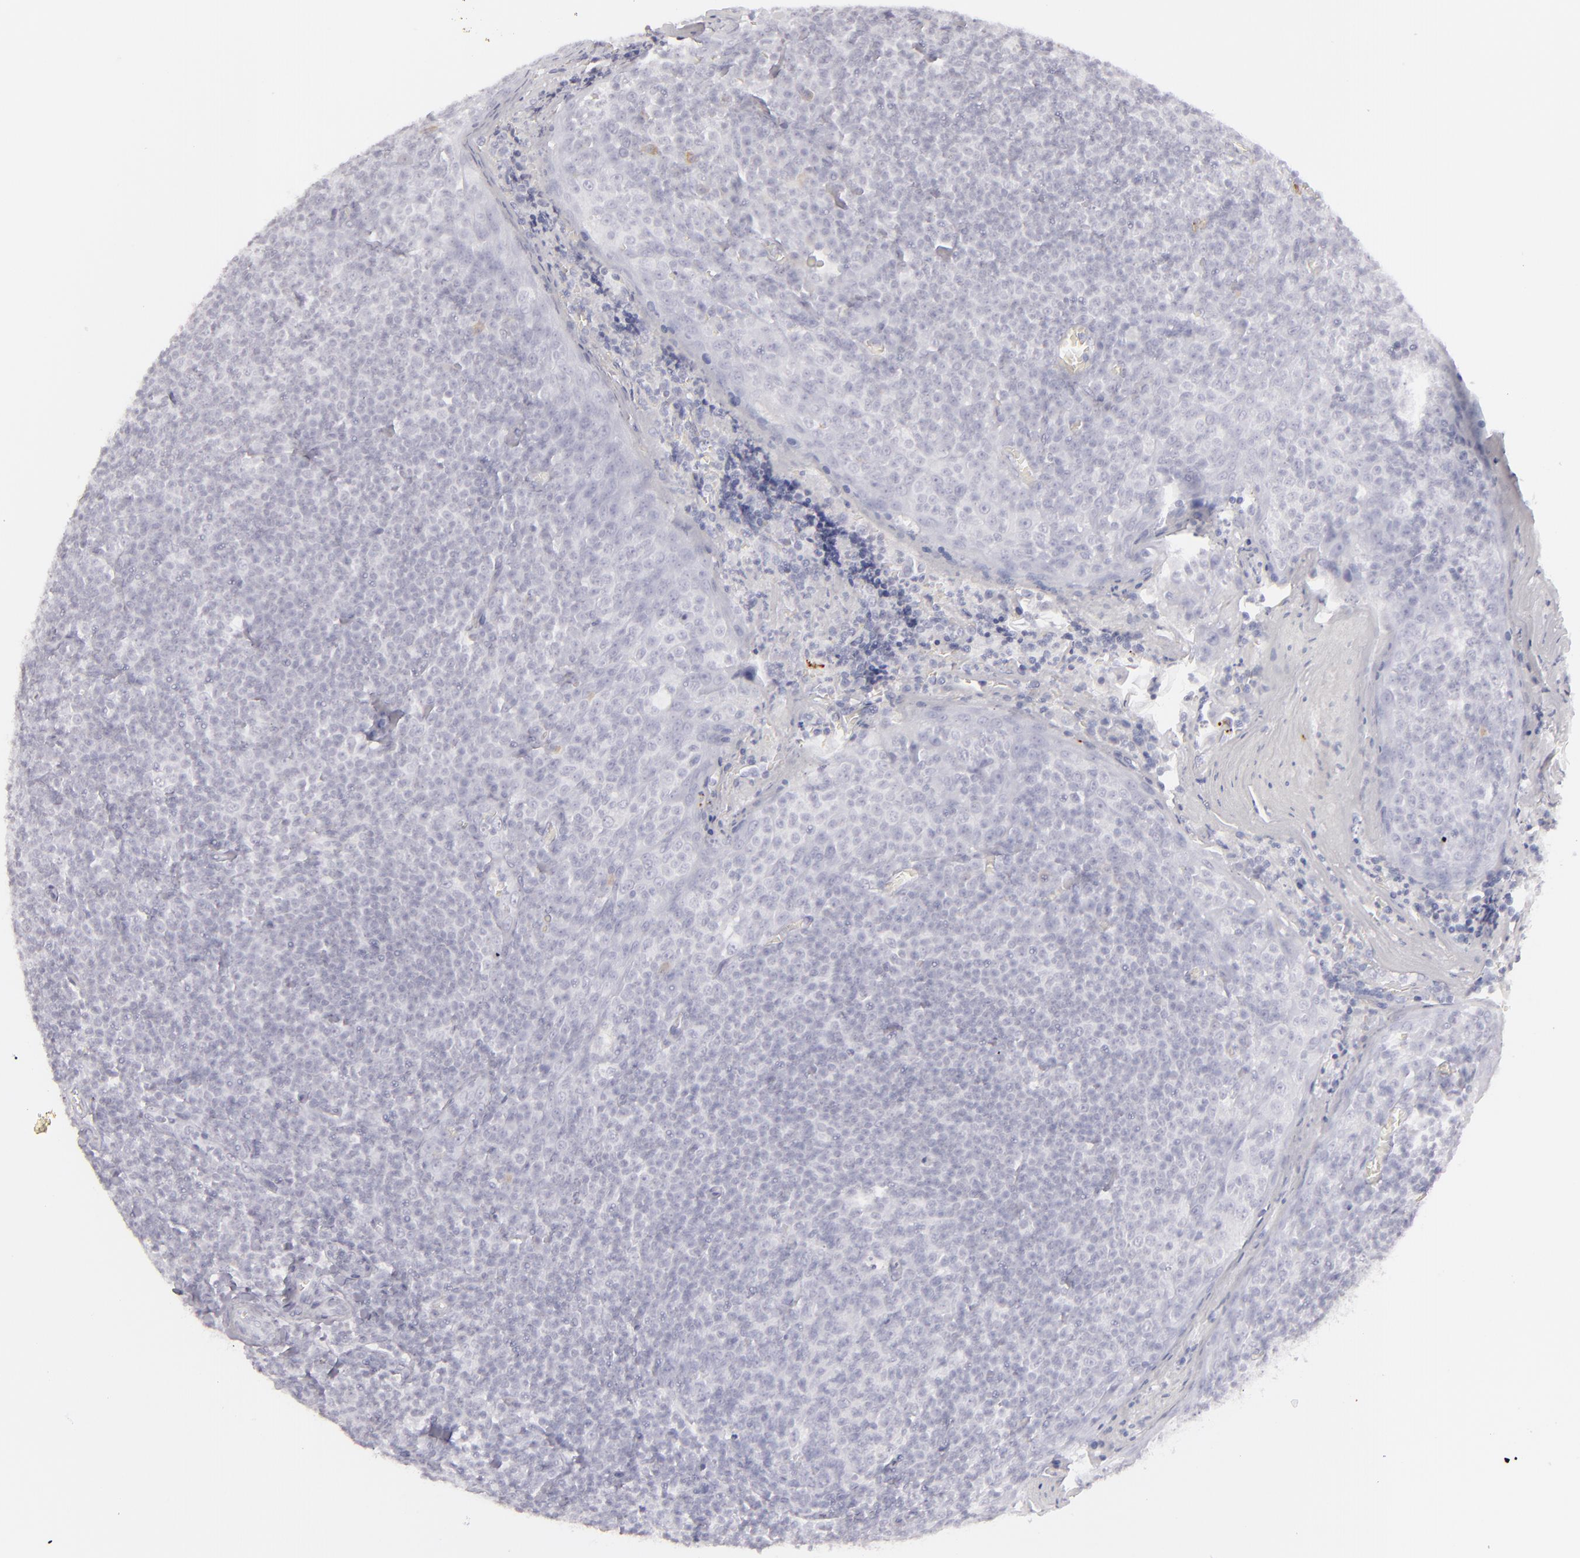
{"staining": {"intensity": "negative", "quantity": "none", "location": "none"}, "tissue": "tonsil", "cell_type": "Germinal center cells", "image_type": "normal", "snomed": [{"axis": "morphology", "description": "Normal tissue, NOS"}, {"axis": "topography", "description": "Tonsil"}], "caption": "IHC micrograph of benign tonsil: human tonsil stained with DAB shows no significant protein positivity in germinal center cells.", "gene": "FLG", "patient": {"sex": "male", "age": 31}}